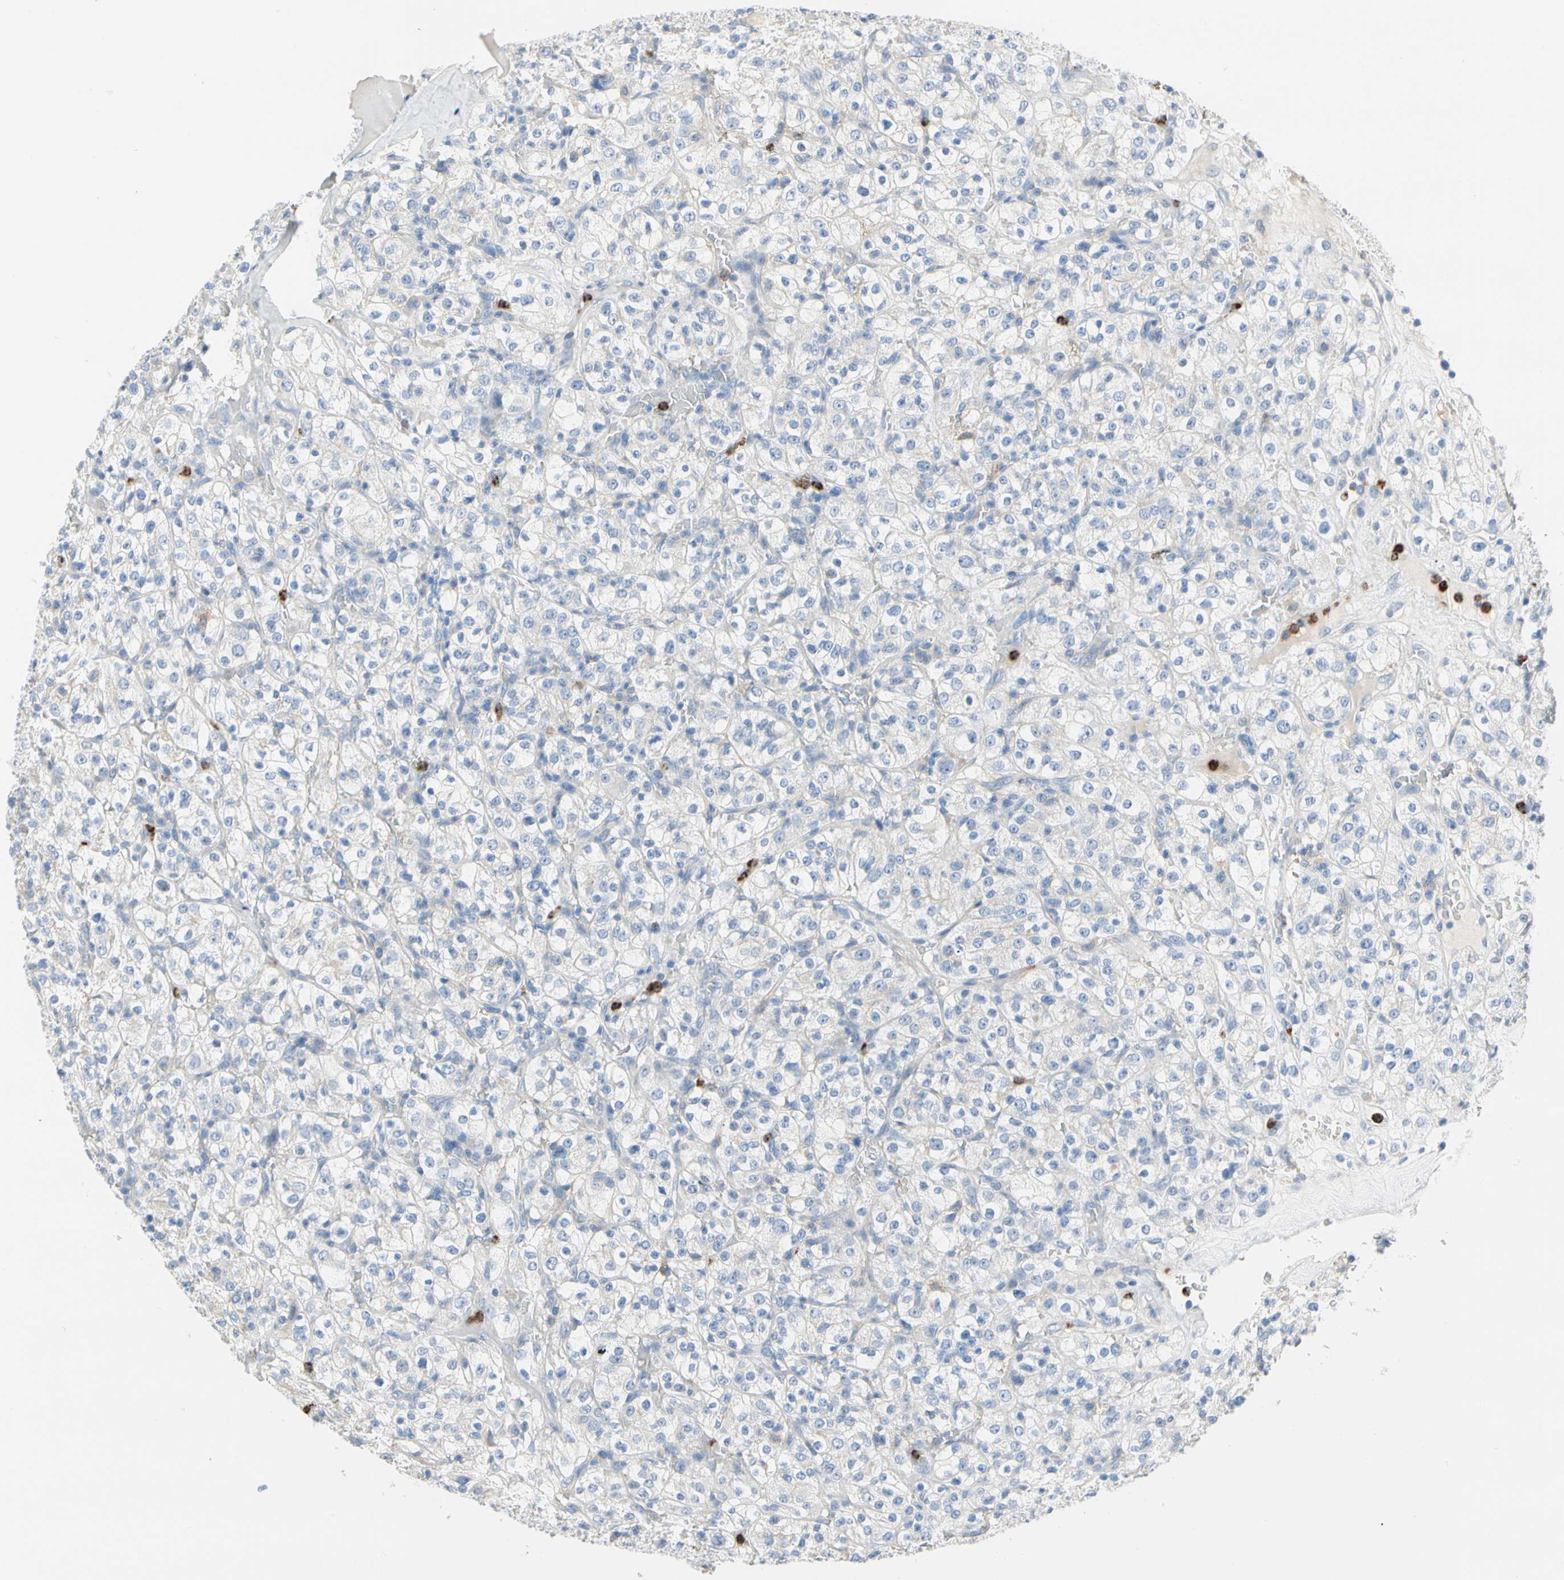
{"staining": {"intensity": "negative", "quantity": "none", "location": "none"}, "tissue": "renal cancer", "cell_type": "Tumor cells", "image_type": "cancer", "snomed": [{"axis": "morphology", "description": "Normal tissue, NOS"}, {"axis": "morphology", "description": "Adenocarcinoma, NOS"}, {"axis": "topography", "description": "Kidney"}], "caption": "IHC histopathology image of human renal cancer stained for a protein (brown), which shows no expression in tumor cells.", "gene": "CLEC4A", "patient": {"sex": "female", "age": 72}}